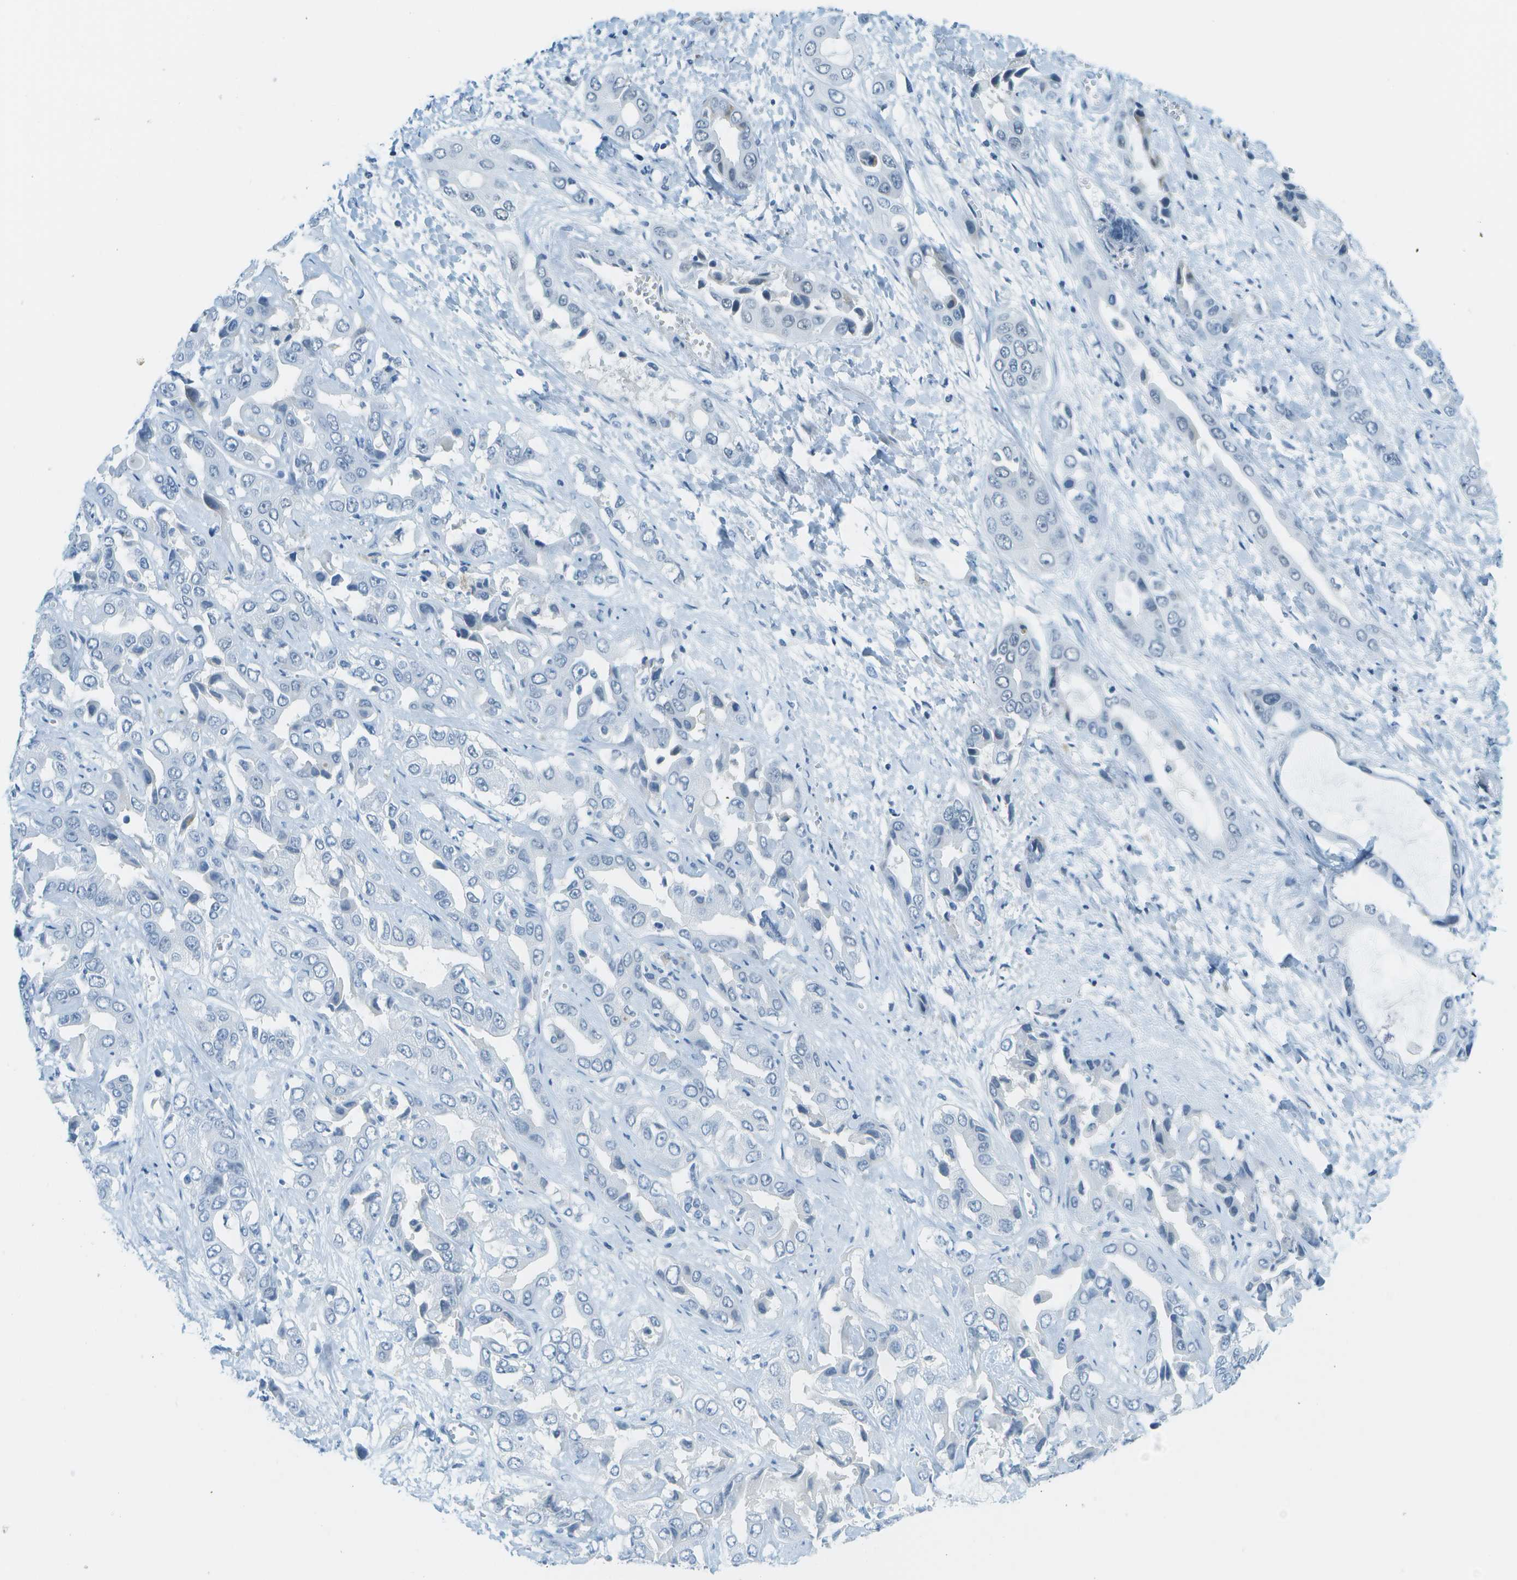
{"staining": {"intensity": "negative", "quantity": "none", "location": "none"}, "tissue": "liver cancer", "cell_type": "Tumor cells", "image_type": "cancer", "snomed": [{"axis": "morphology", "description": "Cholangiocarcinoma"}, {"axis": "topography", "description": "Liver"}], "caption": "This is an immunohistochemistry photomicrograph of human cholangiocarcinoma (liver). There is no expression in tumor cells.", "gene": "NEK11", "patient": {"sex": "female", "age": 52}}